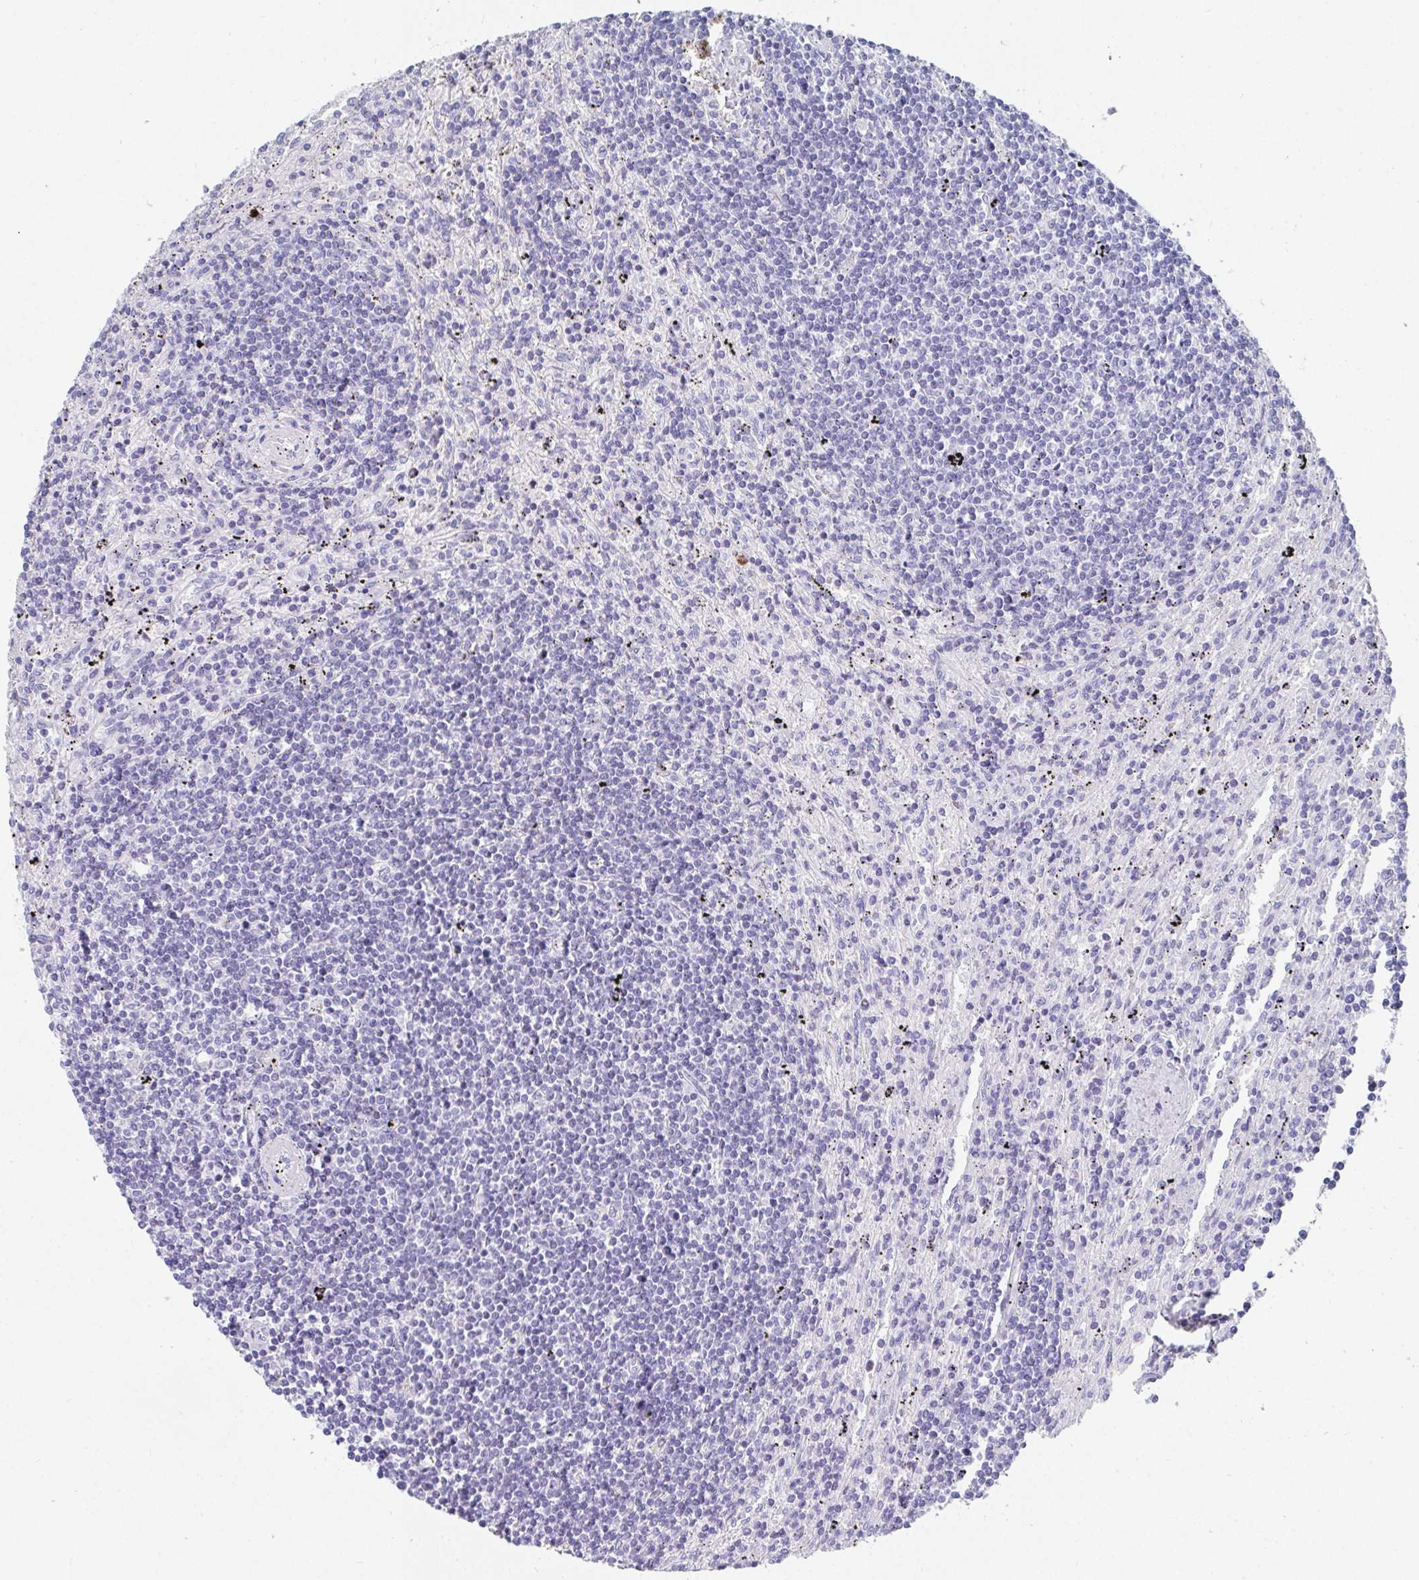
{"staining": {"intensity": "negative", "quantity": "none", "location": "none"}, "tissue": "lymphoma", "cell_type": "Tumor cells", "image_type": "cancer", "snomed": [{"axis": "morphology", "description": "Malignant lymphoma, non-Hodgkin's type, Low grade"}, {"axis": "topography", "description": "Spleen"}], "caption": "Immunohistochemistry (IHC) photomicrograph of neoplastic tissue: human malignant lymphoma, non-Hodgkin's type (low-grade) stained with DAB displays no significant protein staining in tumor cells. The staining is performed using DAB (3,3'-diaminobenzidine) brown chromogen with nuclei counter-stained in using hematoxylin.", "gene": "GRIA1", "patient": {"sex": "male", "age": 76}}